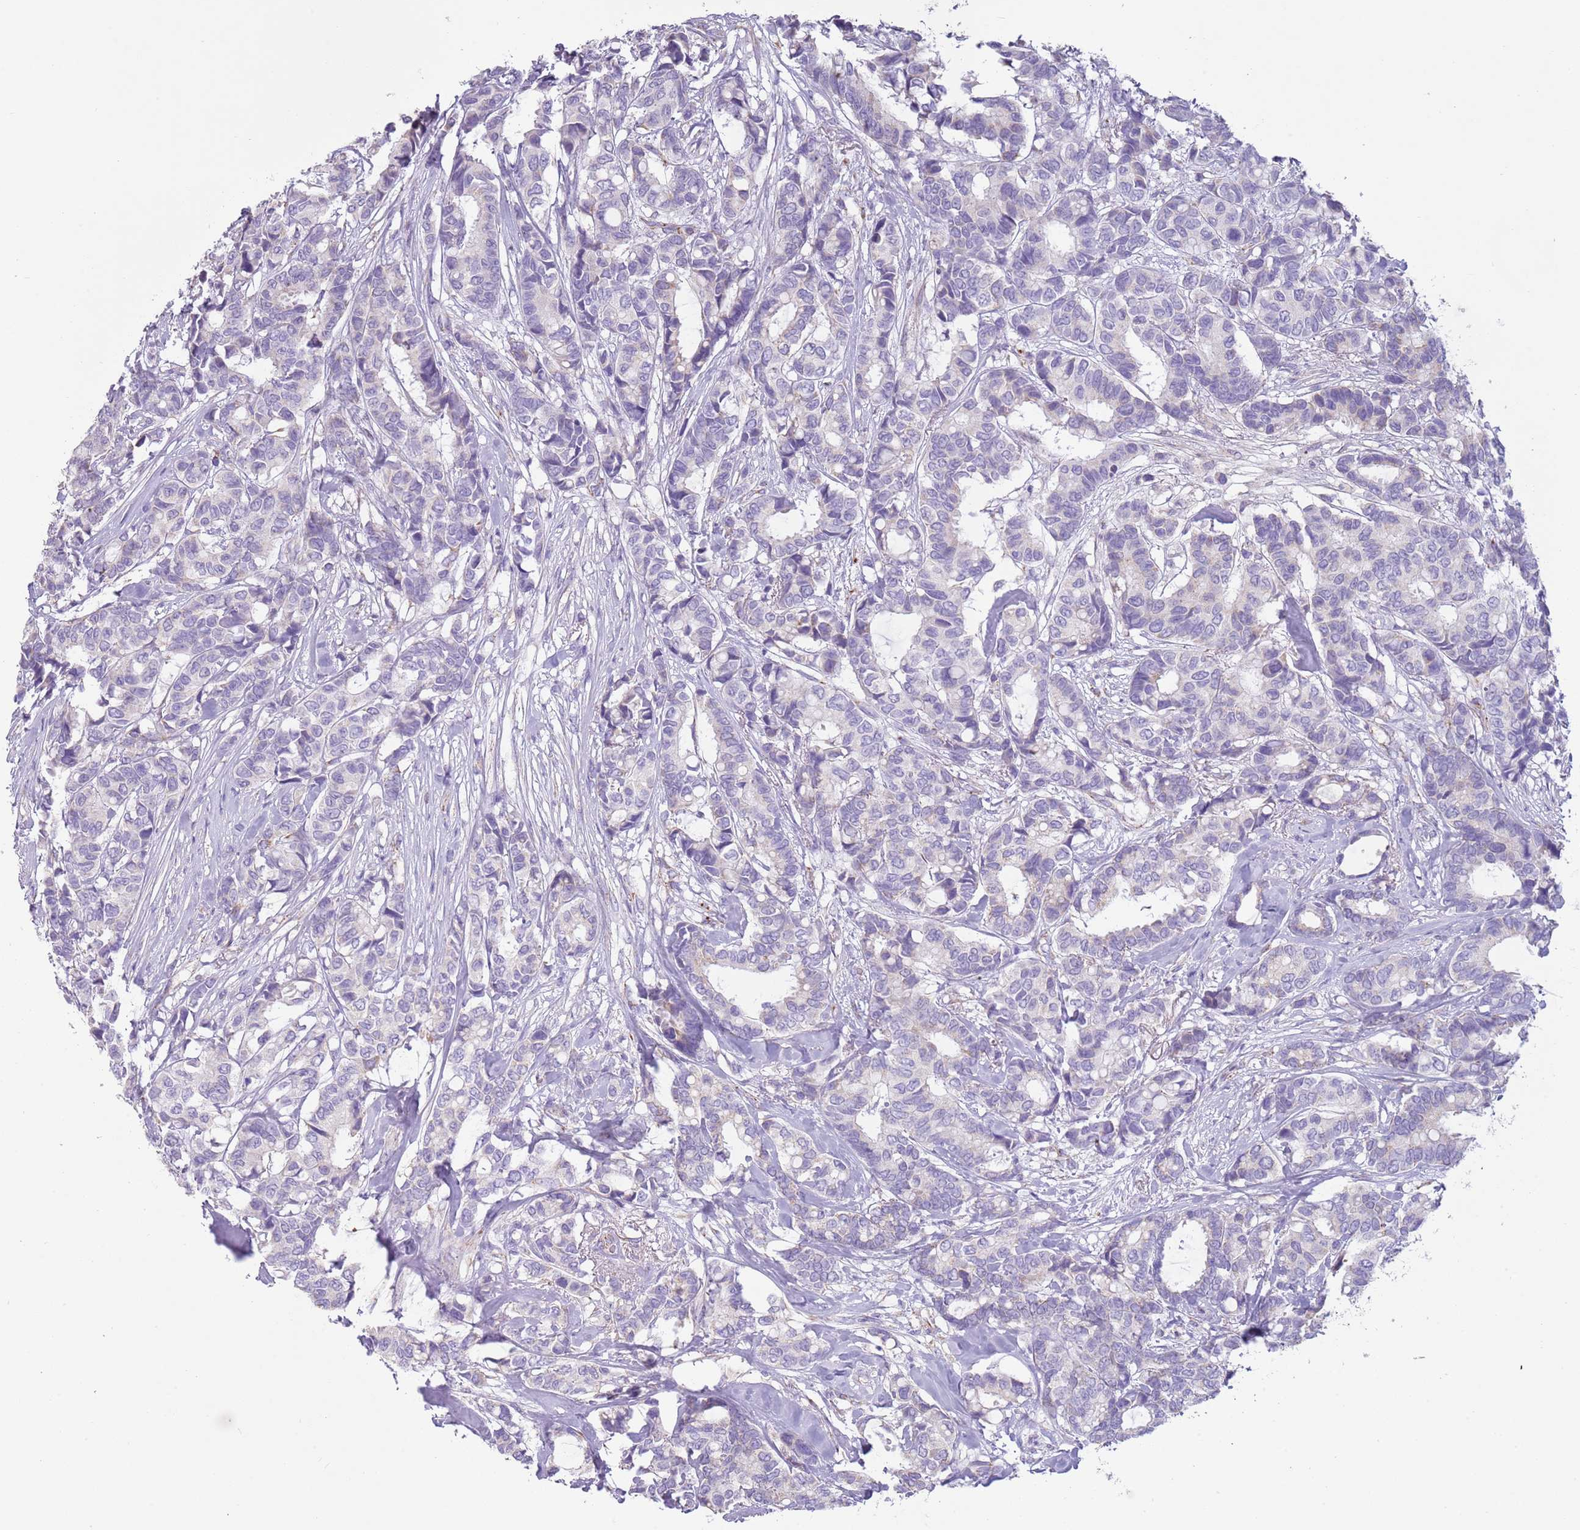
{"staining": {"intensity": "negative", "quantity": "none", "location": "none"}, "tissue": "breast cancer", "cell_type": "Tumor cells", "image_type": "cancer", "snomed": [{"axis": "morphology", "description": "Duct carcinoma"}, {"axis": "topography", "description": "Breast"}], "caption": "Tumor cells show no significant staining in infiltrating ductal carcinoma (breast). The staining was performed using DAB to visualize the protein expression in brown, while the nuclei were stained in blue with hematoxylin (Magnification: 20x).", "gene": "RNF222", "patient": {"sex": "female", "age": 87}}